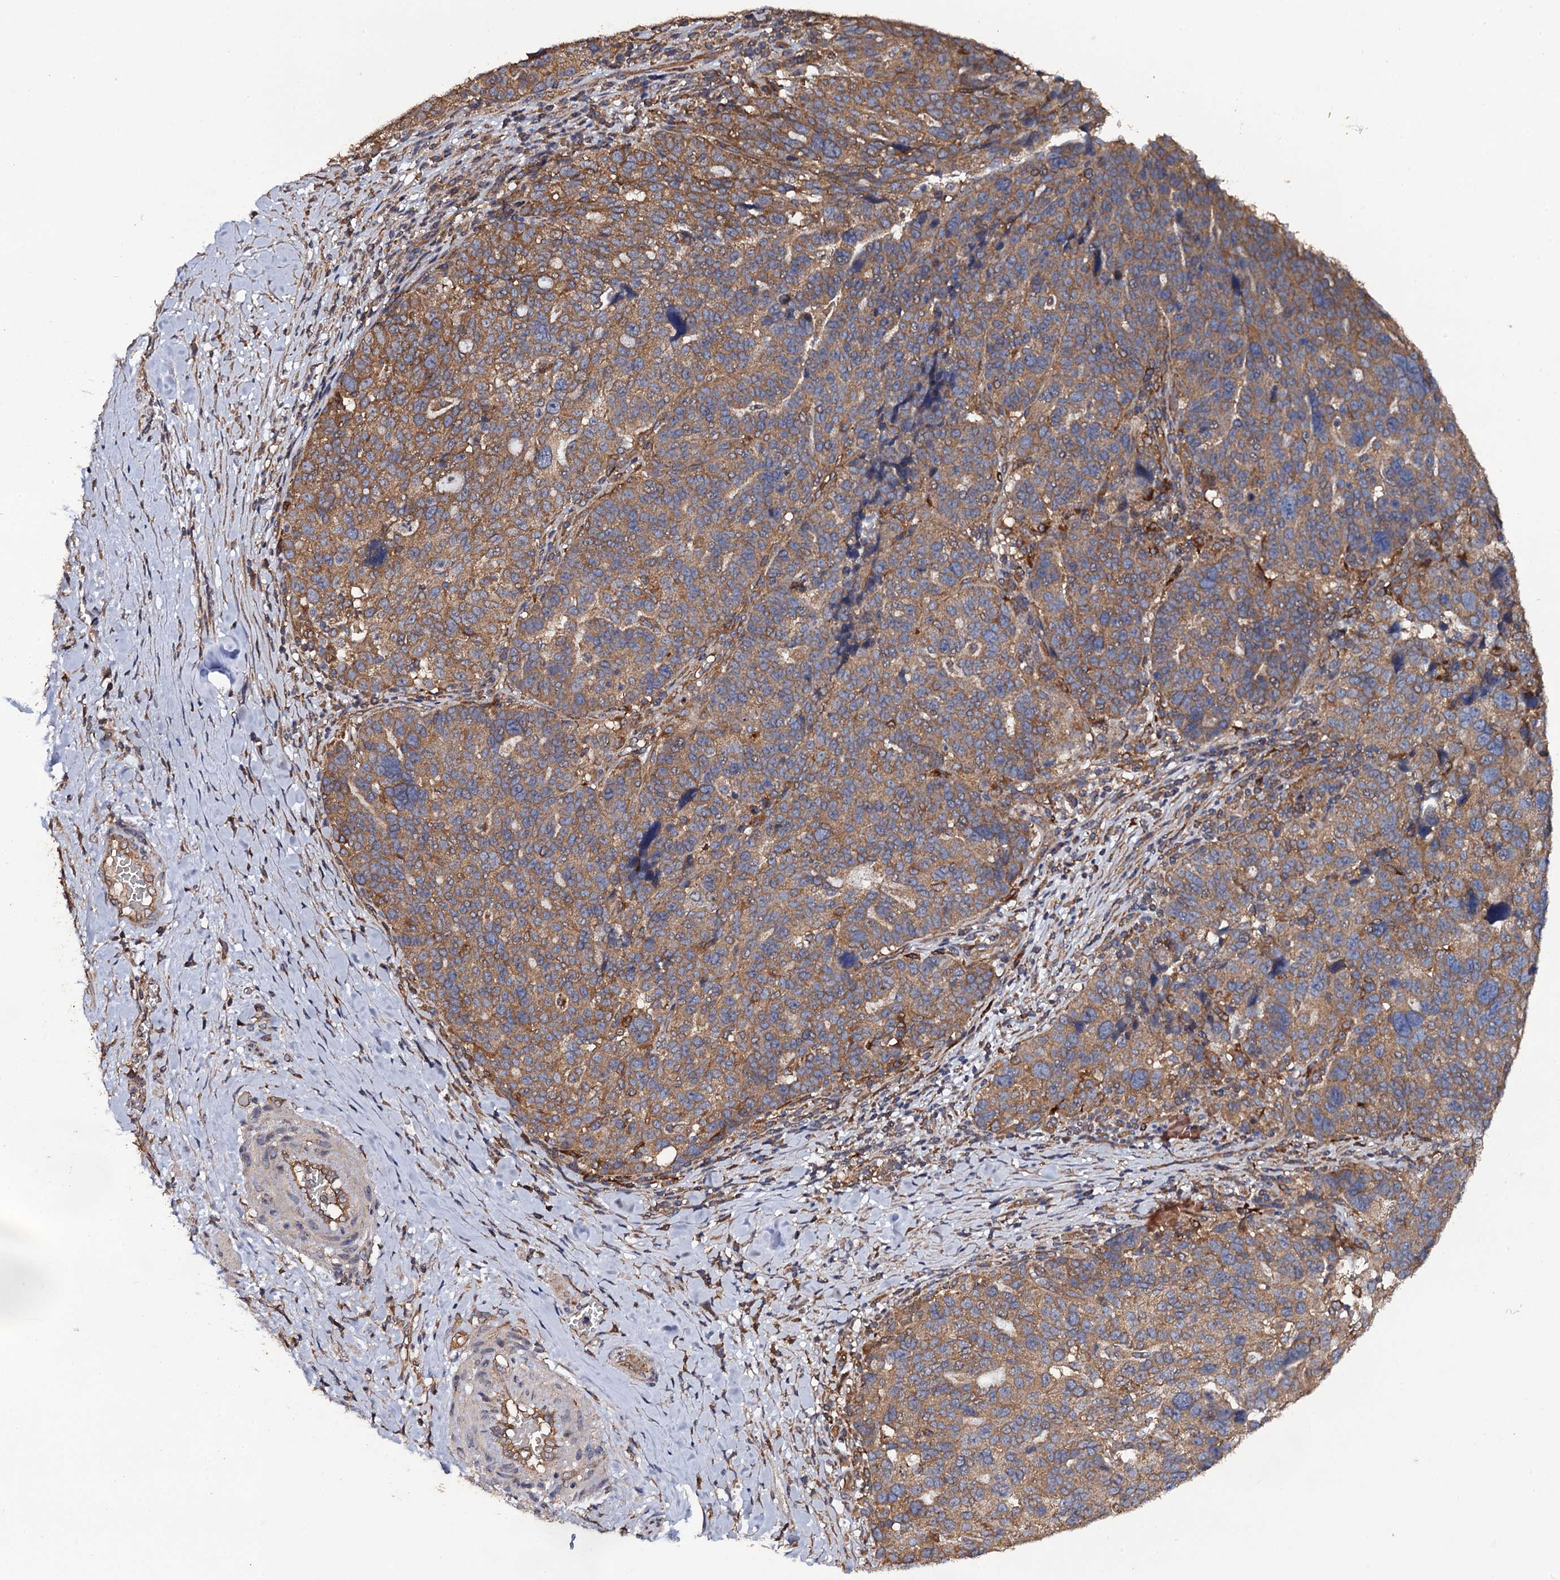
{"staining": {"intensity": "moderate", "quantity": ">75%", "location": "cytoplasmic/membranous"}, "tissue": "ovarian cancer", "cell_type": "Tumor cells", "image_type": "cancer", "snomed": [{"axis": "morphology", "description": "Cystadenocarcinoma, serous, NOS"}, {"axis": "topography", "description": "Ovary"}], "caption": "Immunohistochemistry (DAB (3,3'-diaminobenzidine)) staining of ovarian cancer exhibits moderate cytoplasmic/membranous protein staining in approximately >75% of tumor cells.", "gene": "TTC23", "patient": {"sex": "female", "age": 59}}